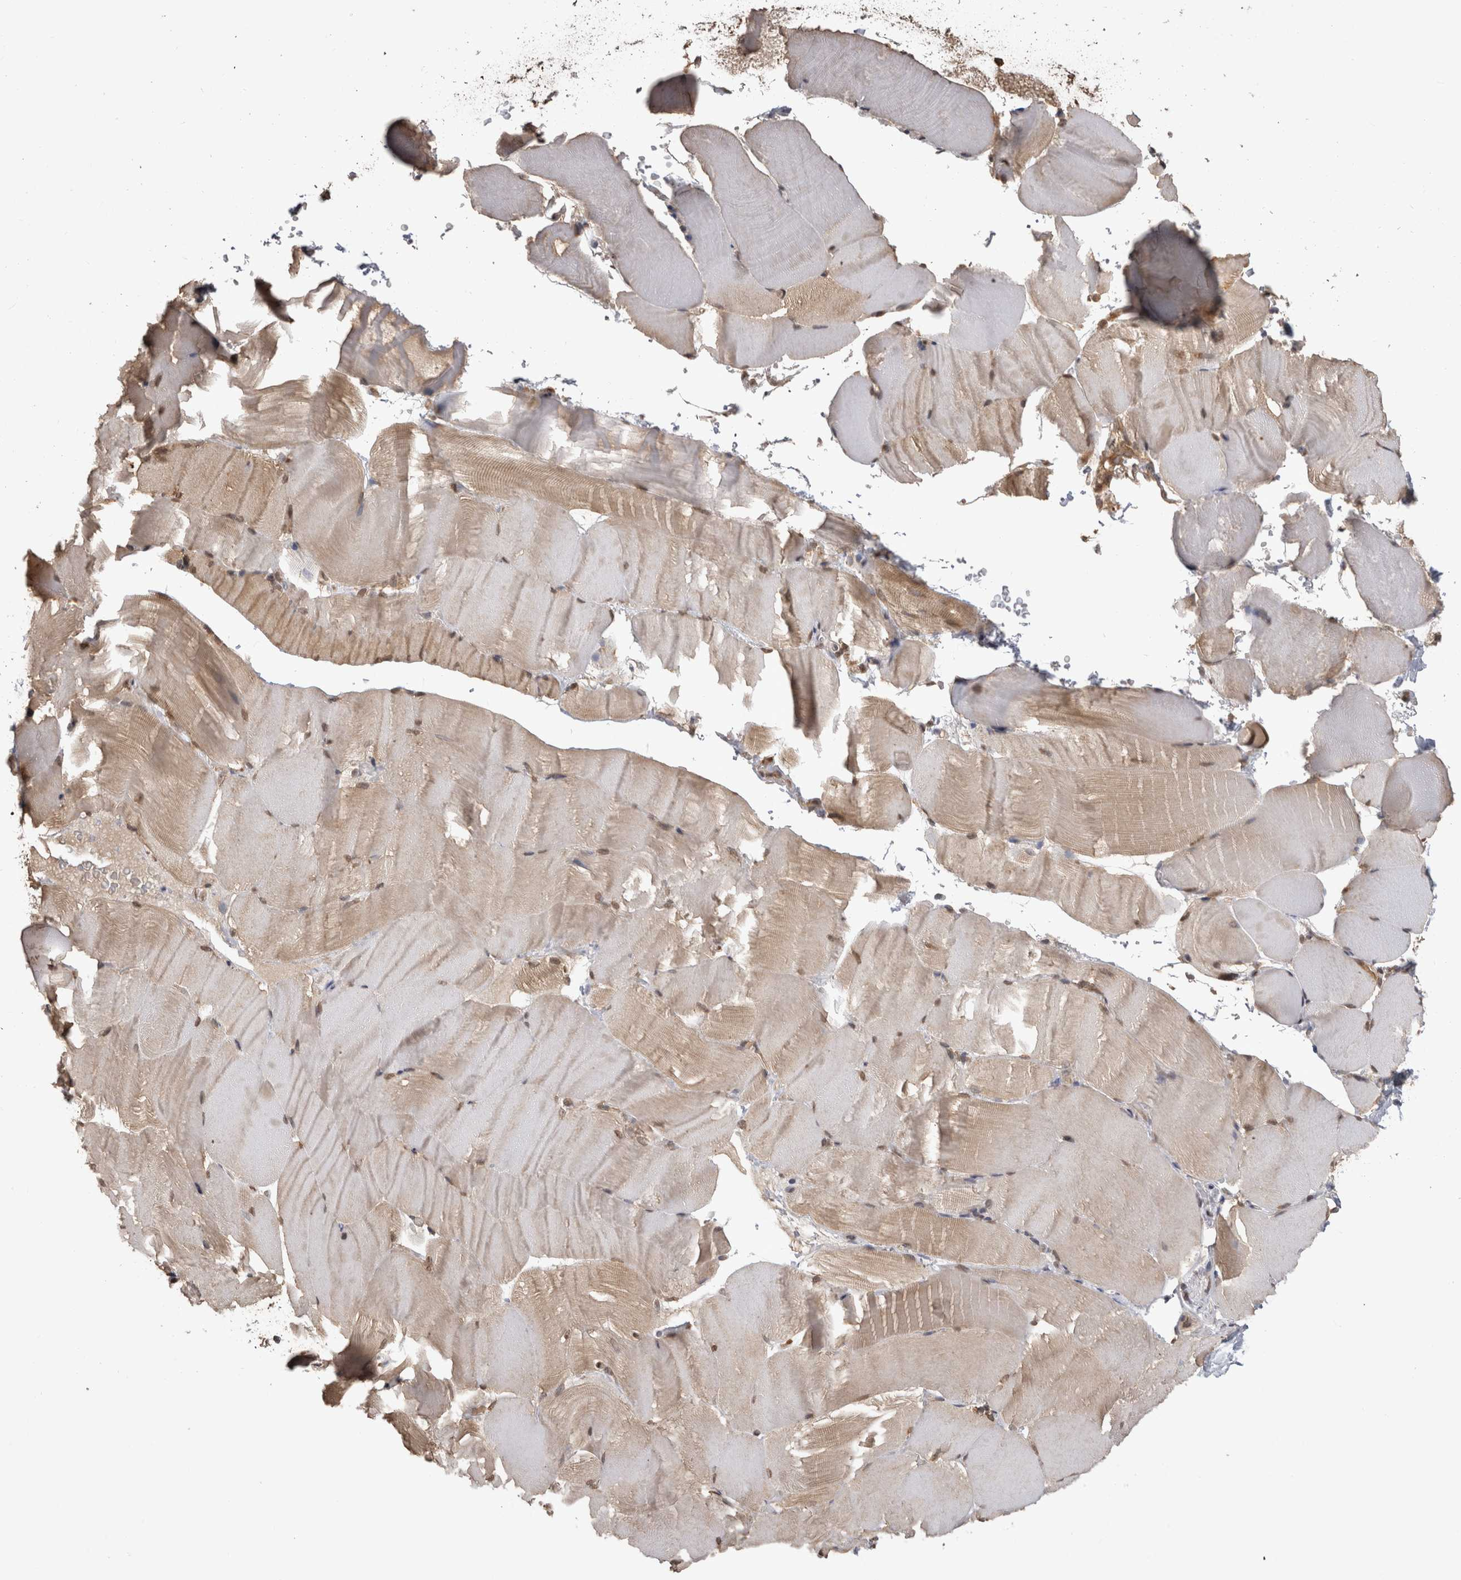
{"staining": {"intensity": "weak", "quantity": ">75%", "location": "cytoplasmic/membranous,nuclear"}, "tissue": "skeletal muscle", "cell_type": "Myocytes", "image_type": "normal", "snomed": [{"axis": "morphology", "description": "Normal tissue, NOS"}, {"axis": "topography", "description": "Skeletal muscle"}, {"axis": "topography", "description": "Parathyroid gland"}], "caption": "DAB (3,3'-diaminobenzidine) immunohistochemical staining of benign human skeletal muscle demonstrates weak cytoplasmic/membranous,nuclear protein staining in about >75% of myocytes.", "gene": "PAK4", "patient": {"sex": "female", "age": 37}}